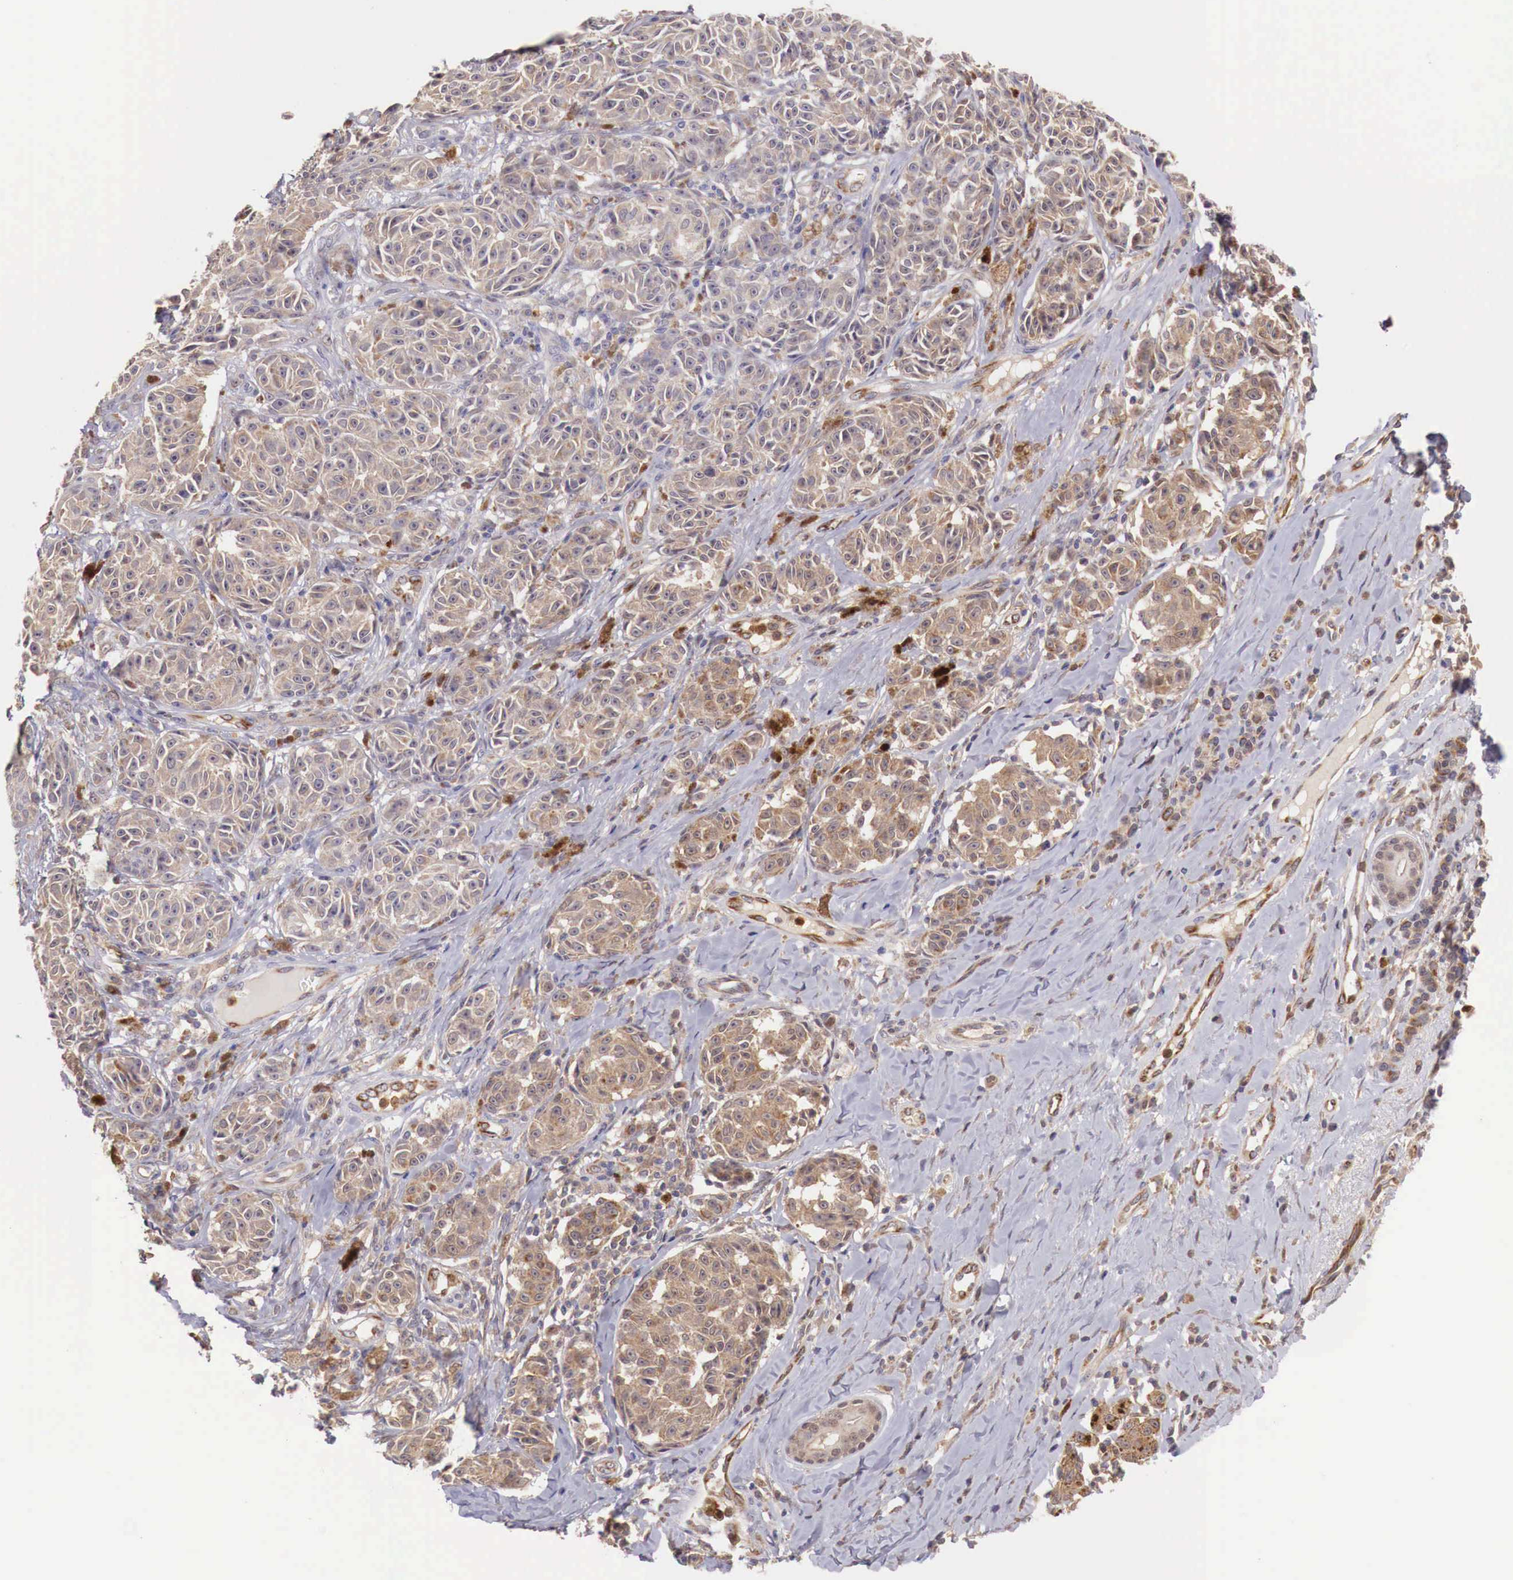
{"staining": {"intensity": "moderate", "quantity": ">75%", "location": "cytoplasmic/membranous"}, "tissue": "melanoma", "cell_type": "Tumor cells", "image_type": "cancer", "snomed": [{"axis": "morphology", "description": "Malignant melanoma, NOS"}, {"axis": "topography", "description": "Skin"}], "caption": "This is an image of IHC staining of melanoma, which shows moderate staining in the cytoplasmic/membranous of tumor cells.", "gene": "GAB2", "patient": {"sex": "male", "age": 49}}